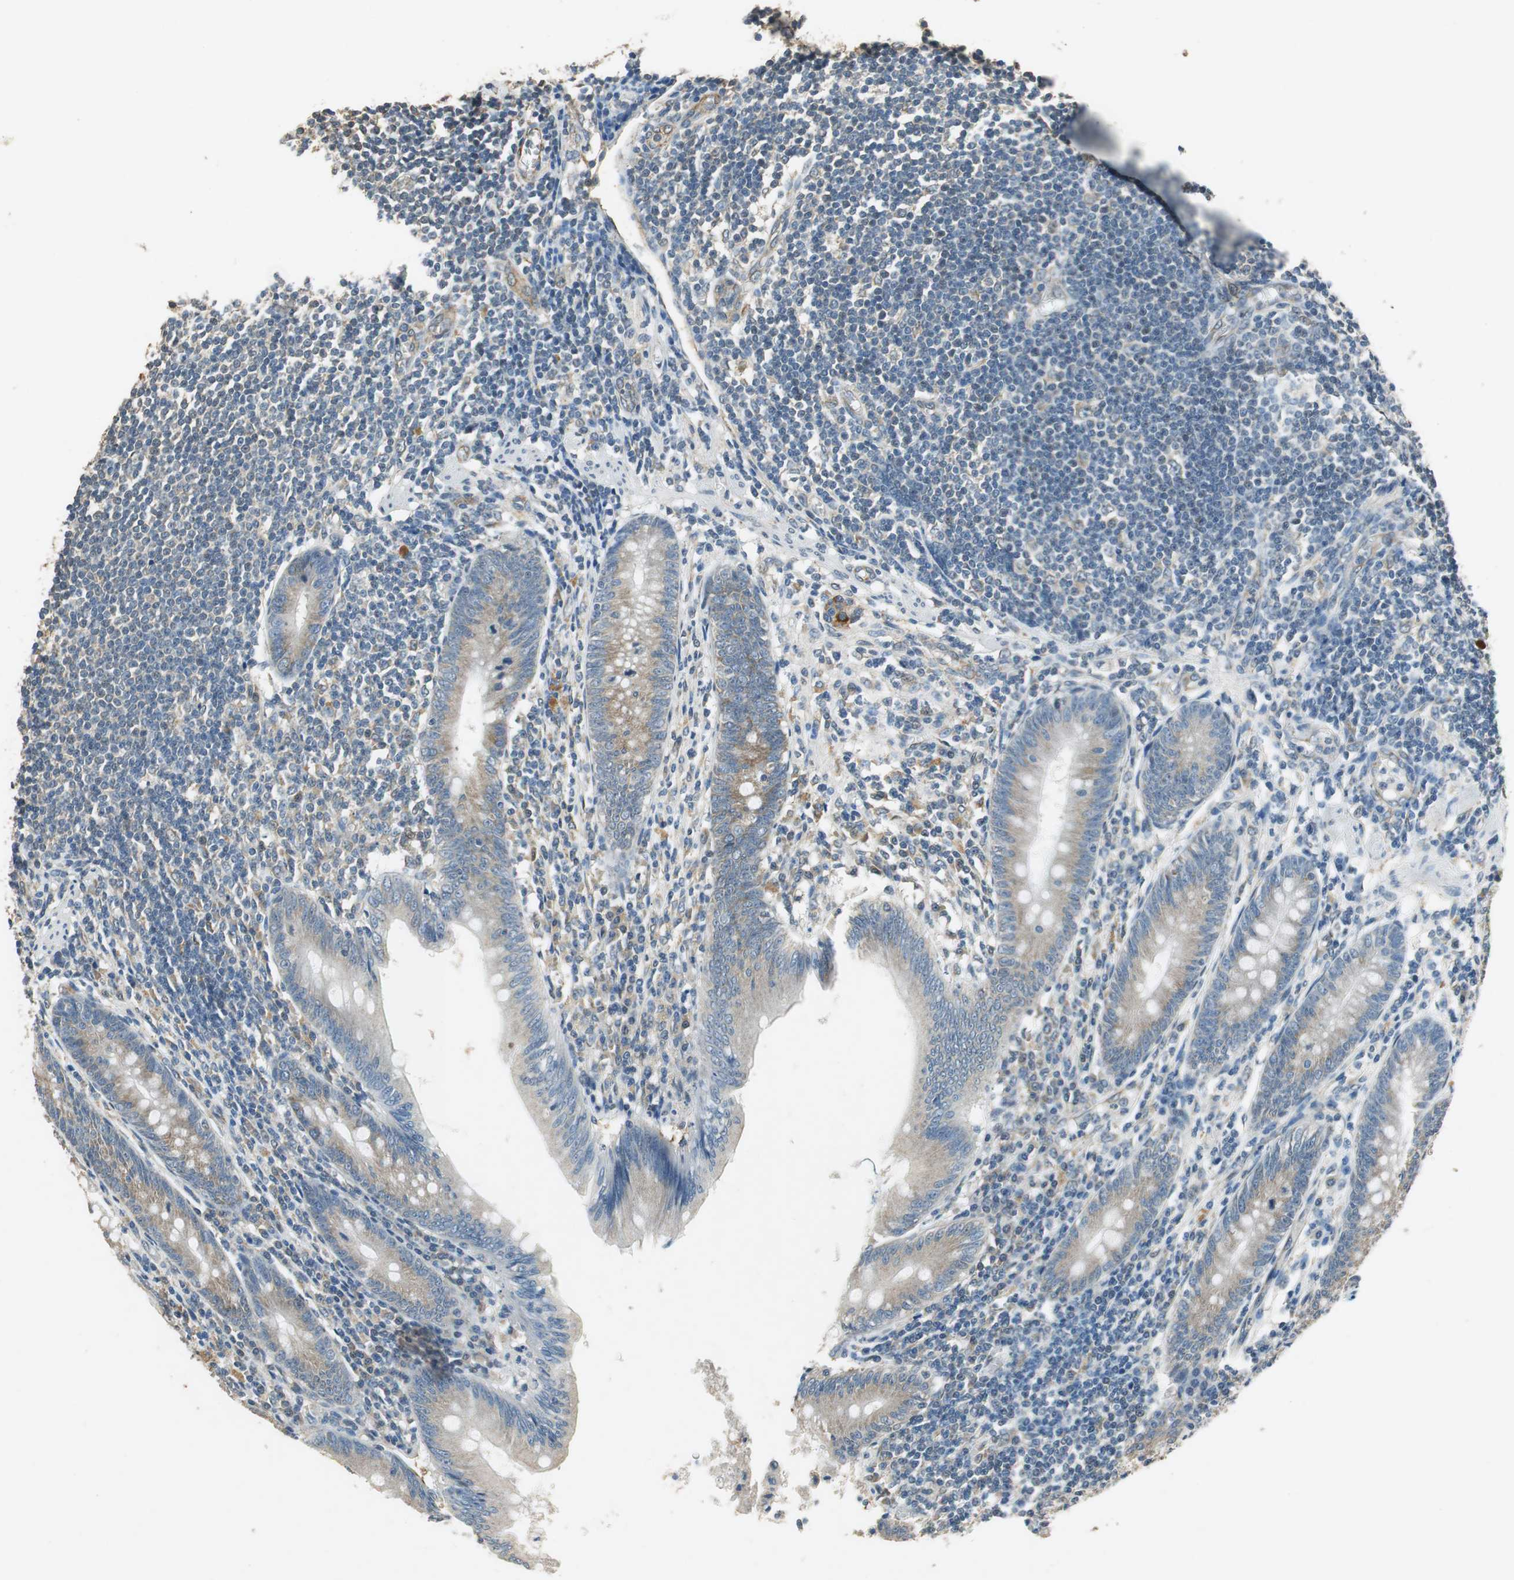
{"staining": {"intensity": "weak", "quantity": ">75%", "location": "cytoplasmic/membranous"}, "tissue": "appendix", "cell_type": "Glandular cells", "image_type": "normal", "snomed": [{"axis": "morphology", "description": "Normal tissue, NOS"}, {"axis": "morphology", "description": "Inflammation, NOS"}, {"axis": "topography", "description": "Appendix"}], "caption": "Protein staining displays weak cytoplasmic/membranous positivity in about >75% of glandular cells in unremarkable appendix.", "gene": "ALDH4A1", "patient": {"sex": "male", "age": 46}}